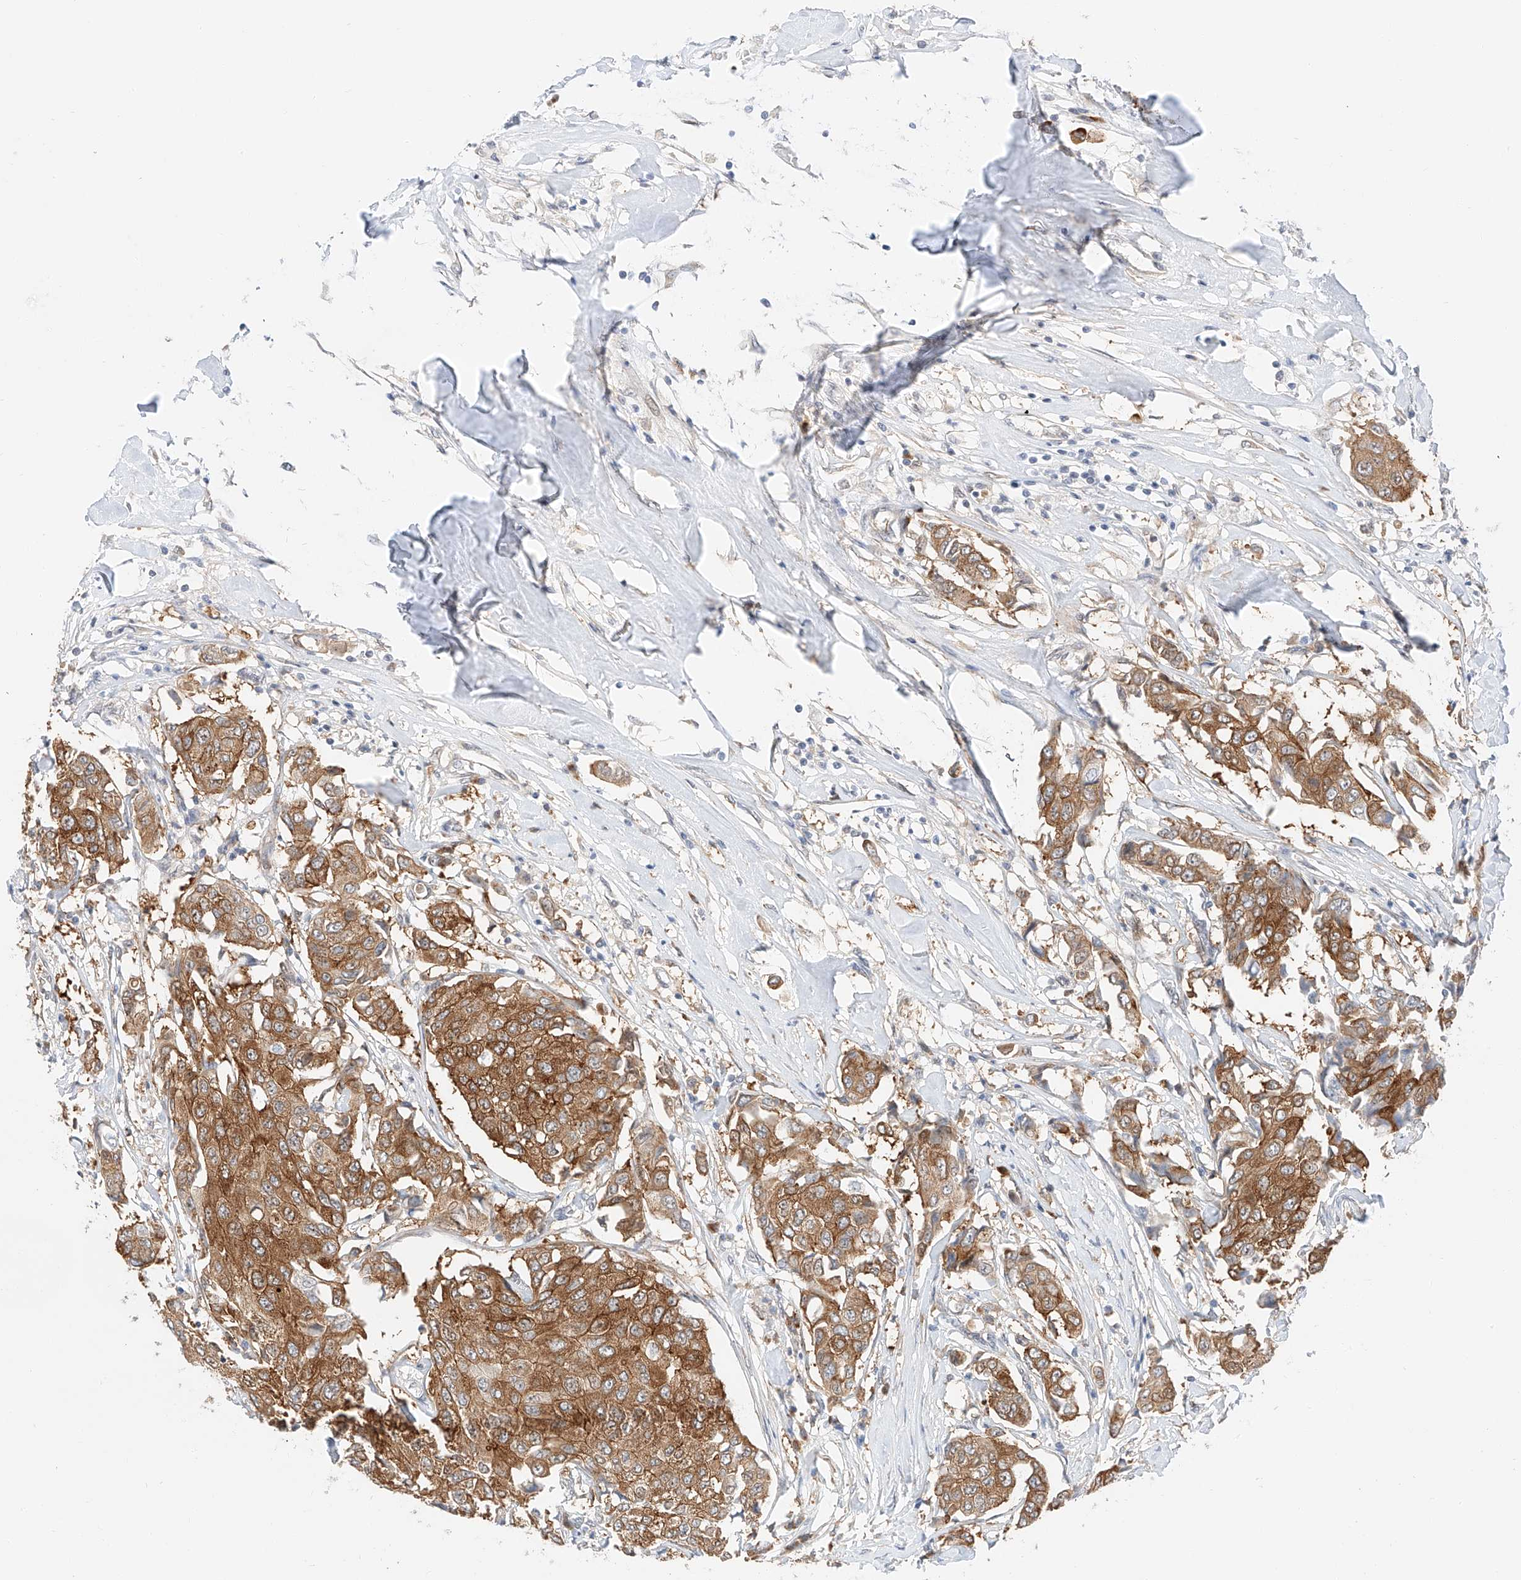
{"staining": {"intensity": "moderate", "quantity": ">75%", "location": "cytoplasmic/membranous"}, "tissue": "breast cancer", "cell_type": "Tumor cells", "image_type": "cancer", "snomed": [{"axis": "morphology", "description": "Duct carcinoma"}, {"axis": "topography", "description": "Breast"}], "caption": "A photomicrograph of human breast invasive ductal carcinoma stained for a protein demonstrates moderate cytoplasmic/membranous brown staining in tumor cells.", "gene": "CARMIL1", "patient": {"sex": "female", "age": 80}}